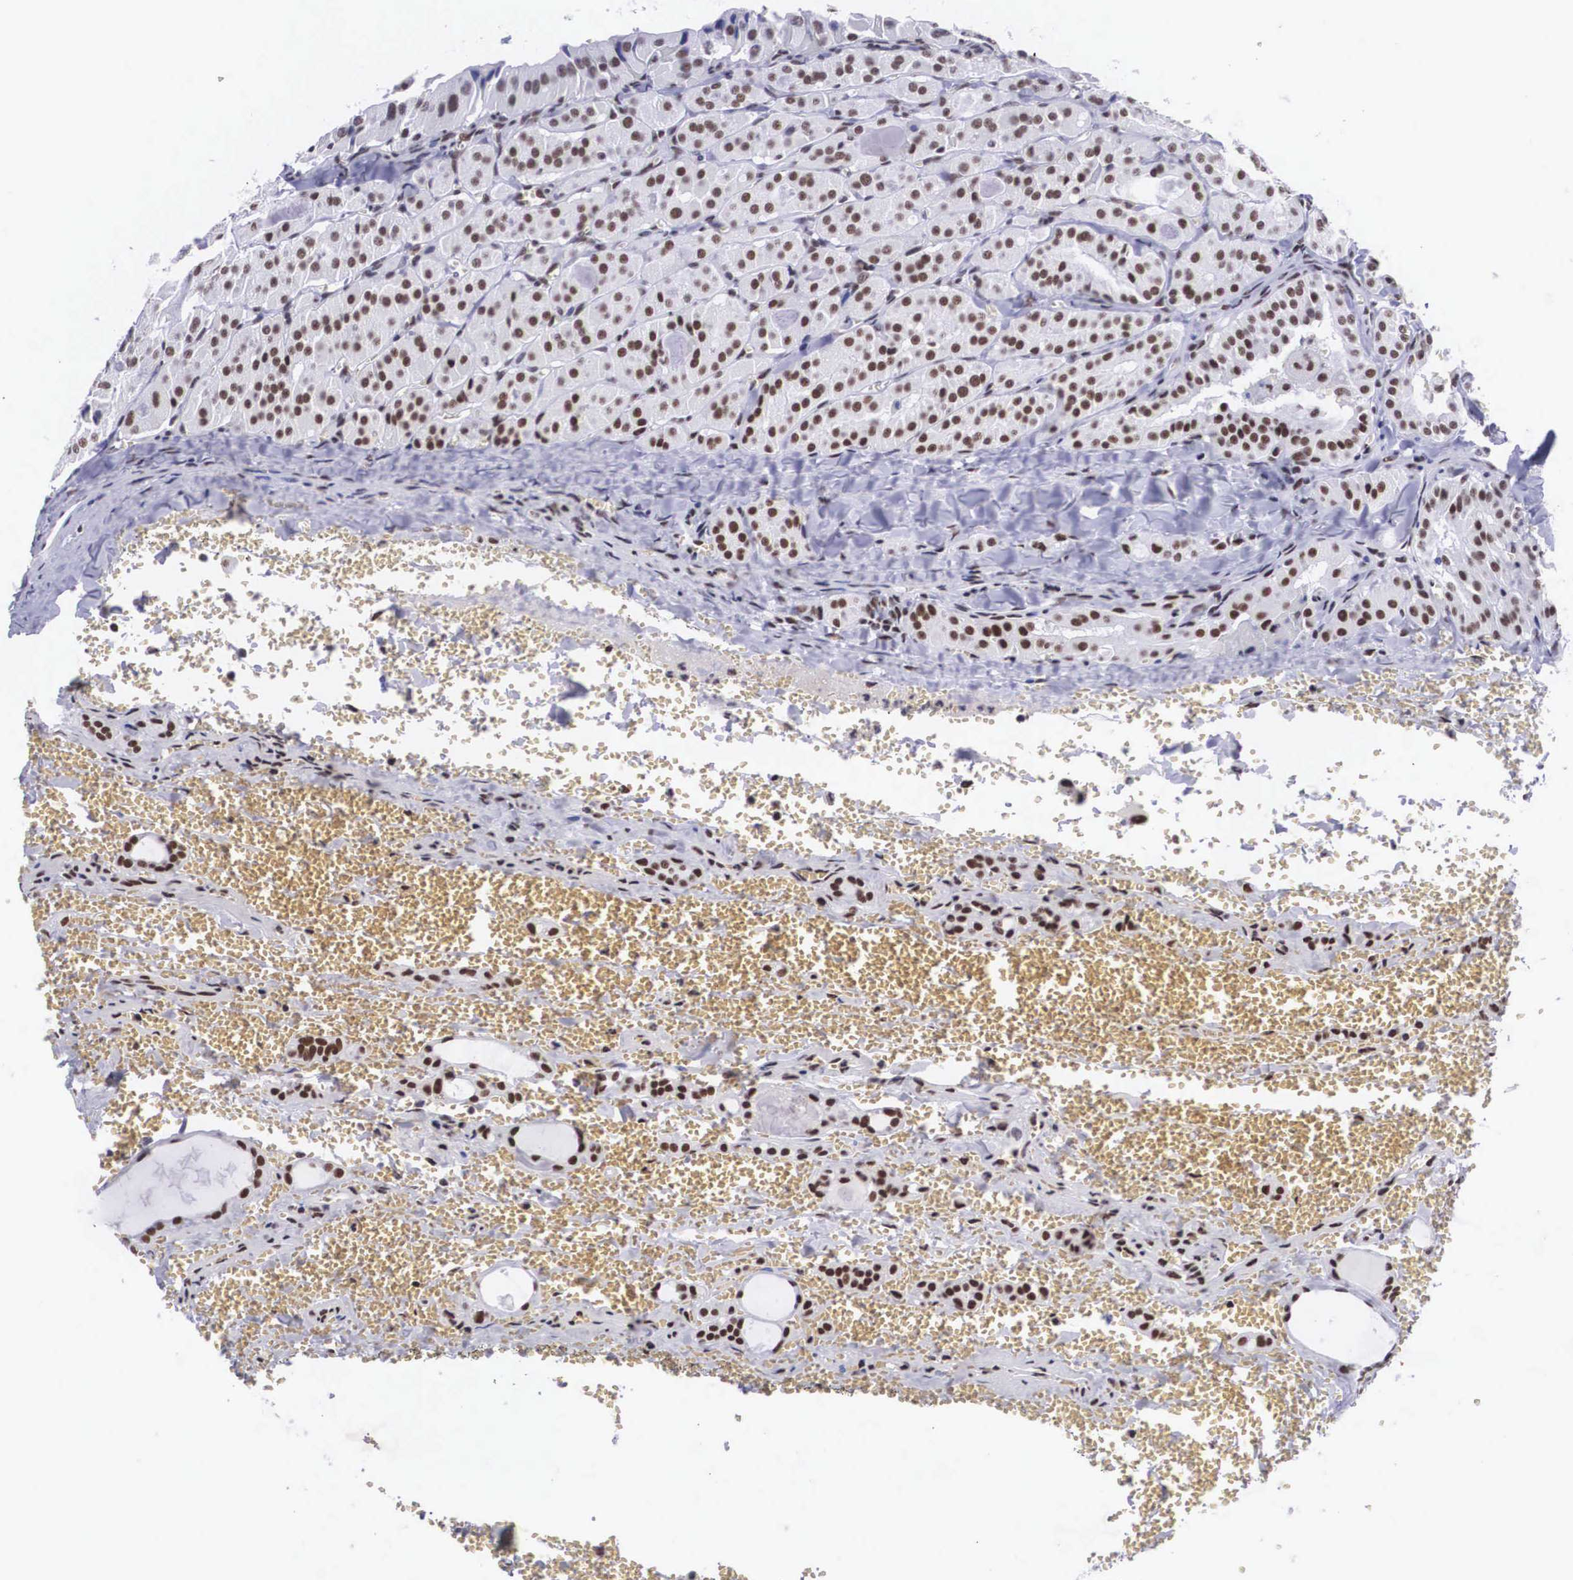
{"staining": {"intensity": "moderate", "quantity": ">75%", "location": "nuclear"}, "tissue": "thyroid cancer", "cell_type": "Tumor cells", "image_type": "cancer", "snomed": [{"axis": "morphology", "description": "Carcinoma, NOS"}, {"axis": "topography", "description": "Thyroid gland"}], "caption": "Immunohistochemical staining of human thyroid cancer (carcinoma) demonstrates medium levels of moderate nuclear positivity in about >75% of tumor cells. (DAB IHC with brightfield microscopy, high magnification).", "gene": "SF3A1", "patient": {"sex": "male", "age": 76}}